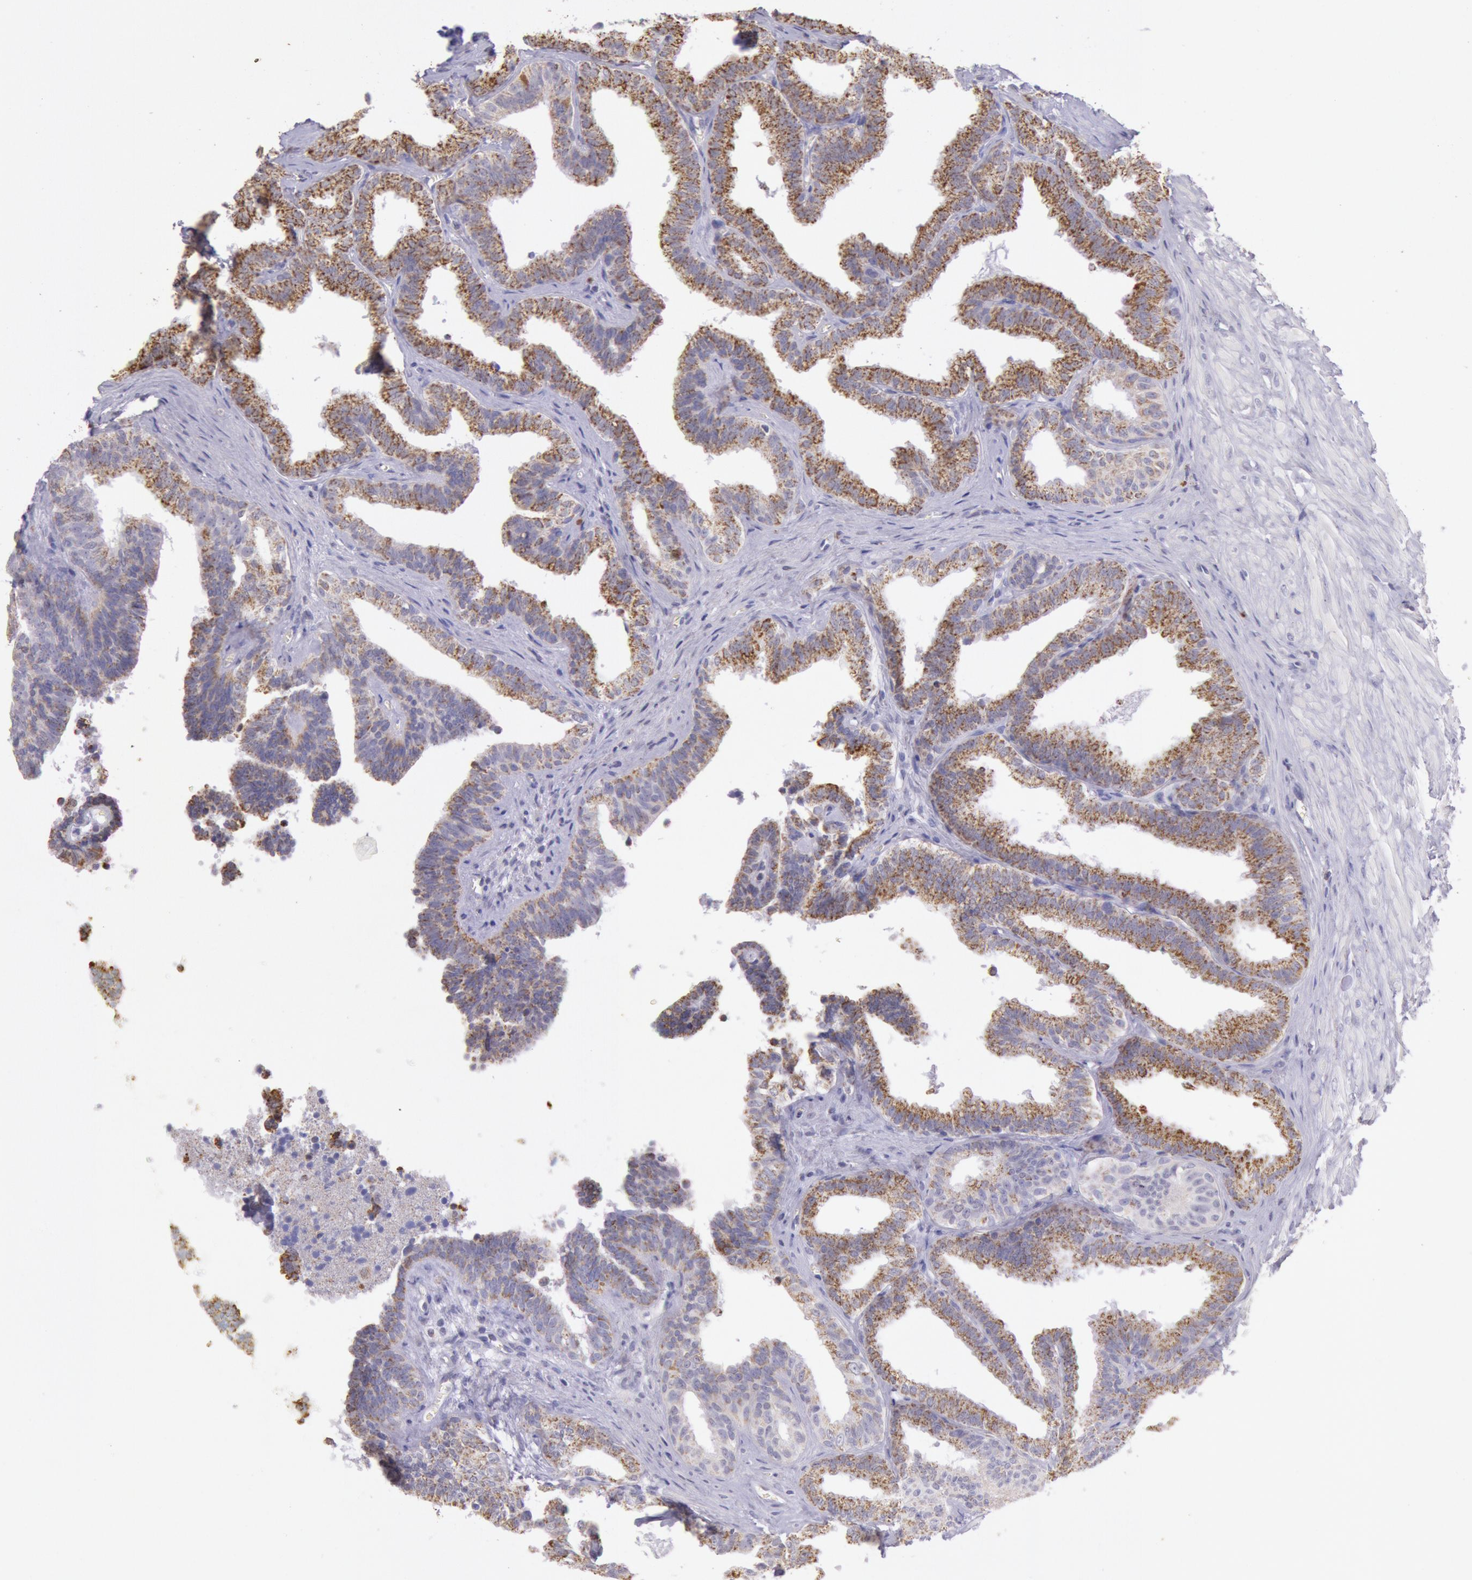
{"staining": {"intensity": "moderate", "quantity": ">75%", "location": "cytoplasmic/membranous"}, "tissue": "seminal vesicle", "cell_type": "Glandular cells", "image_type": "normal", "snomed": [{"axis": "morphology", "description": "Normal tissue, NOS"}, {"axis": "topography", "description": "Seminal veicle"}], "caption": "IHC of unremarkable seminal vesicle demonstrates medium levels of moderate cytoplasmic/membranous staining in approximately >75% of glandular cells.", "gene": "FRMD6", "patient": {"sex": "male", "age": 26}}